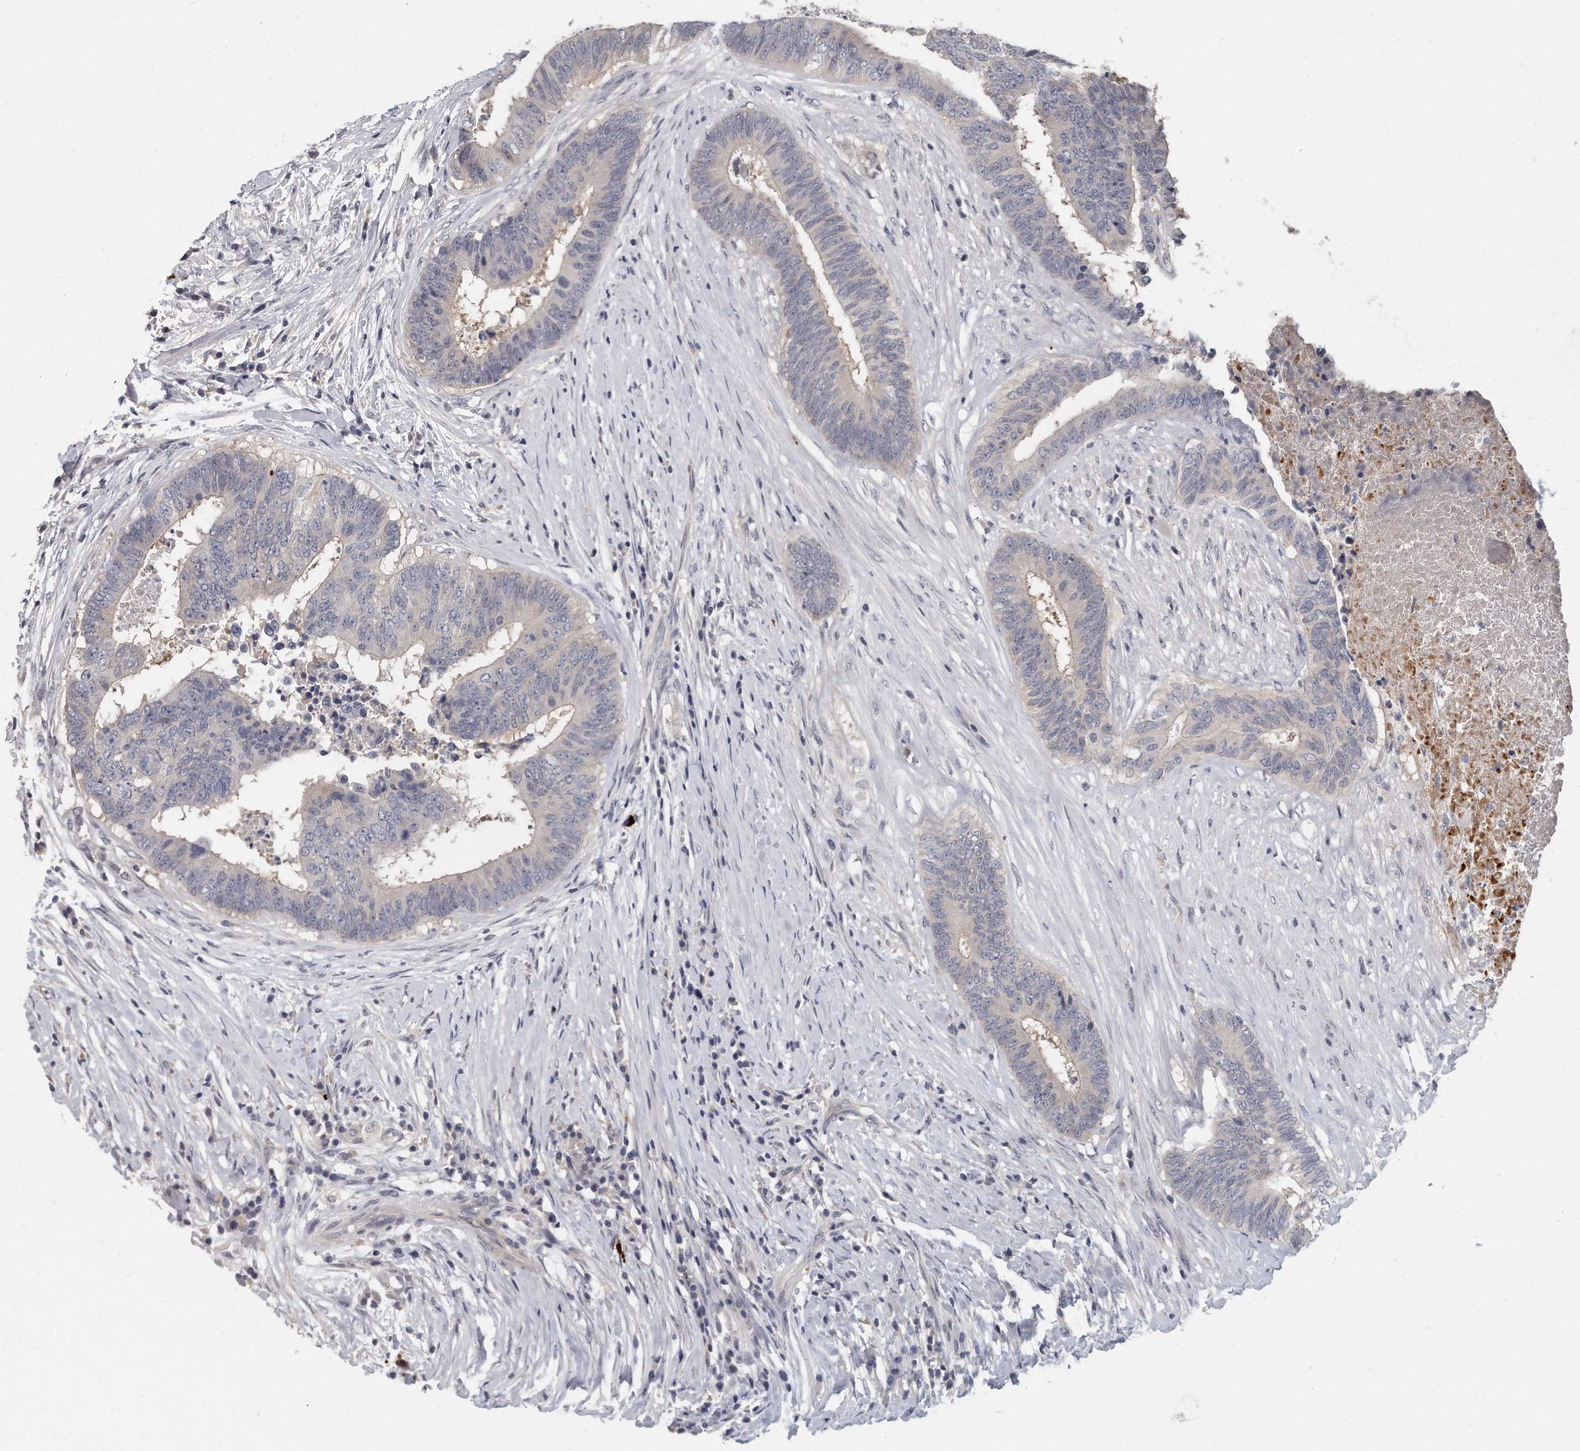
{"staining": {"intensity": "negative", "quantity": "none", "location": "none"}, "tissue": "colorectal cancer", "cell_type": "Tumor cells", "image_type": "cancer", "snomed": [{"axis": "morphology", "description": "Adenocarcinoma, NOS"}, {"axis": "topography", "description": "Rectum"}], "caption": "This is a histopathology image of immunohistochemistry staining of colorectal cancer, which shows no expression in tumor cells.", "gene": "KLHL7", "patient": {"sex": "male", "age": 72}}